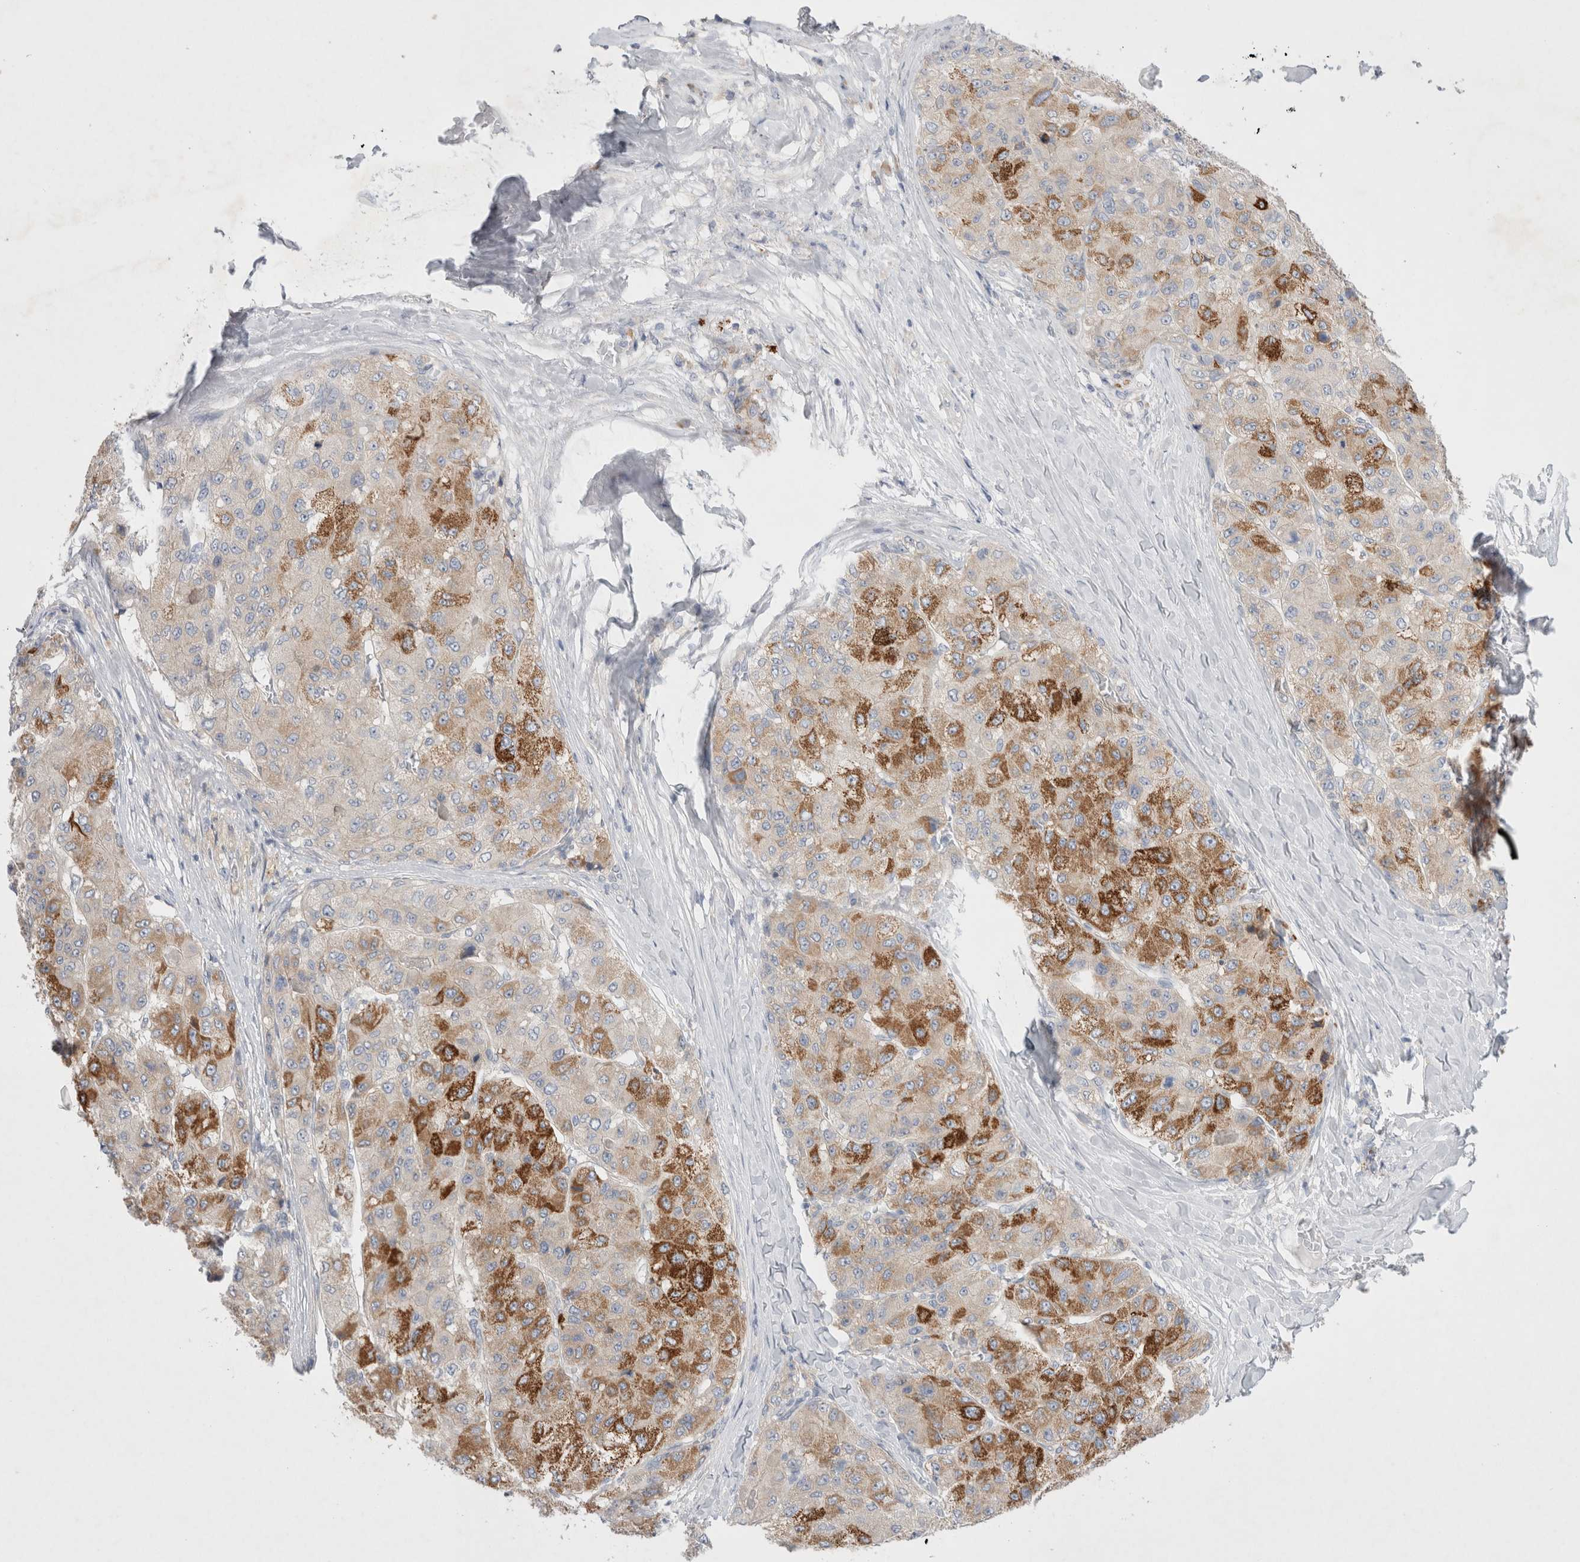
{"staining": {"intensity": "strong", "quantity": "25%-75%", "location": "cytoplasmic/membranous"}, "tissue": "liver cancer", "cell_type": "Tumor cells", "image_type": "cancer", "snomed": [{"axis": "morphology", "description": "Carcinoma, Hepatocellular, NOS"}, {"axis": "topography", "description": "Liver"}], "caption": "Liver cancer tissue shows strong cytoplasmic/membranous staining in about 25%-75% of tumor cells", "gene": "RBM12B", "patient": {"sex": "male", "age": 80}}